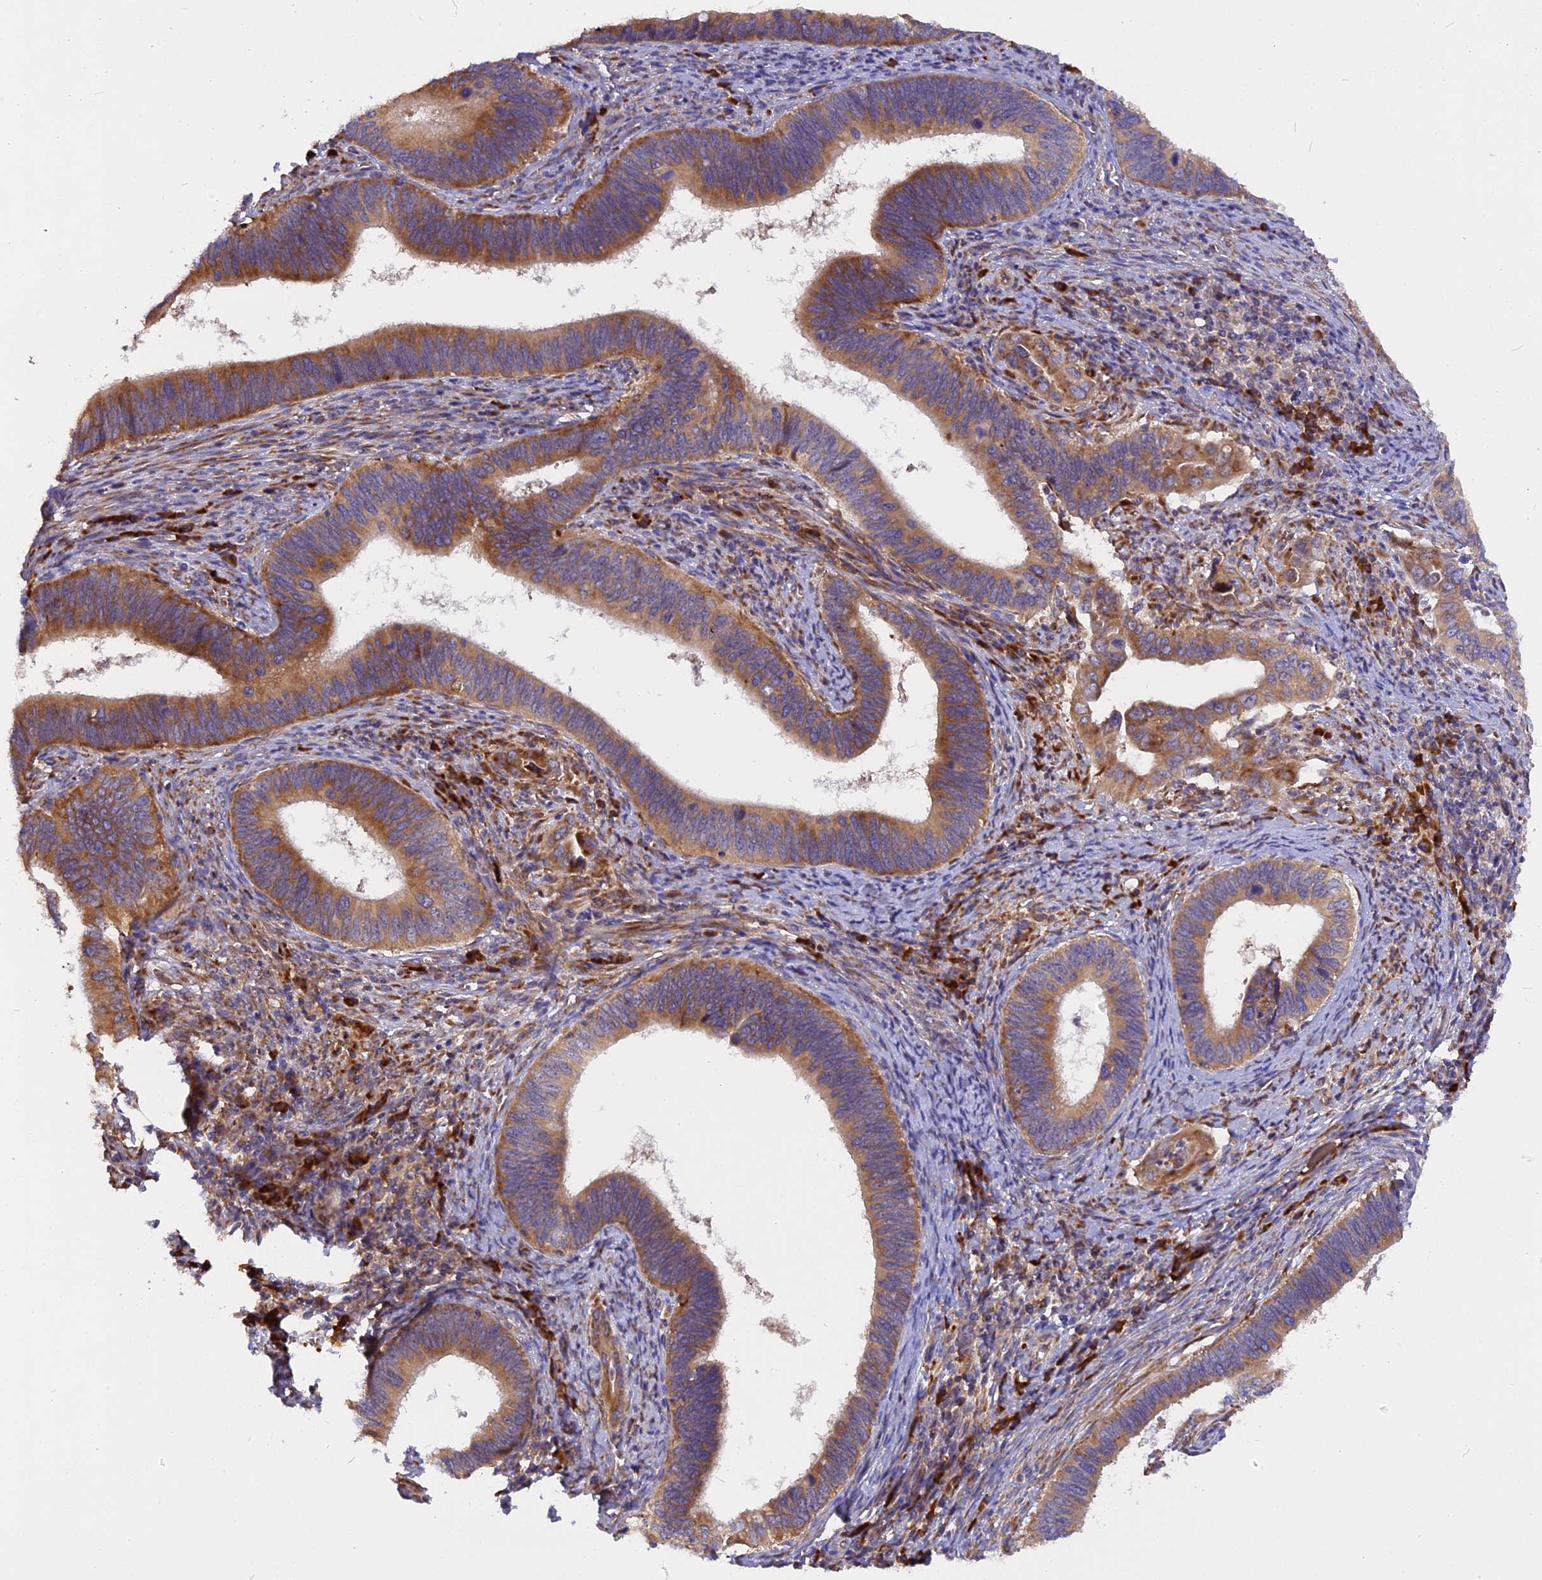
{"staining": {"intensity": "moderate", "quantity": ">75%", "location": "cytoplasmic/membranous"}, "tissue": "cervical cancer", "cell_type": "Tumor cells", "image_type": "cancer", "snomed": [{"axis": "morphology", "description": "Adenocarcinoma, NOS"}, {"axis": "topography", "description": "Cervix"}], "caption": "IHC photomicrograph of adenocarcinoma (cervical) stained for a protein (brown), which displays medium levels of moderate cytoplasmic/membranous positivity in approximately >75% of tumor cells.", "gene": "GNPTAB", "patient": {"sex": "female", "age": 42}}